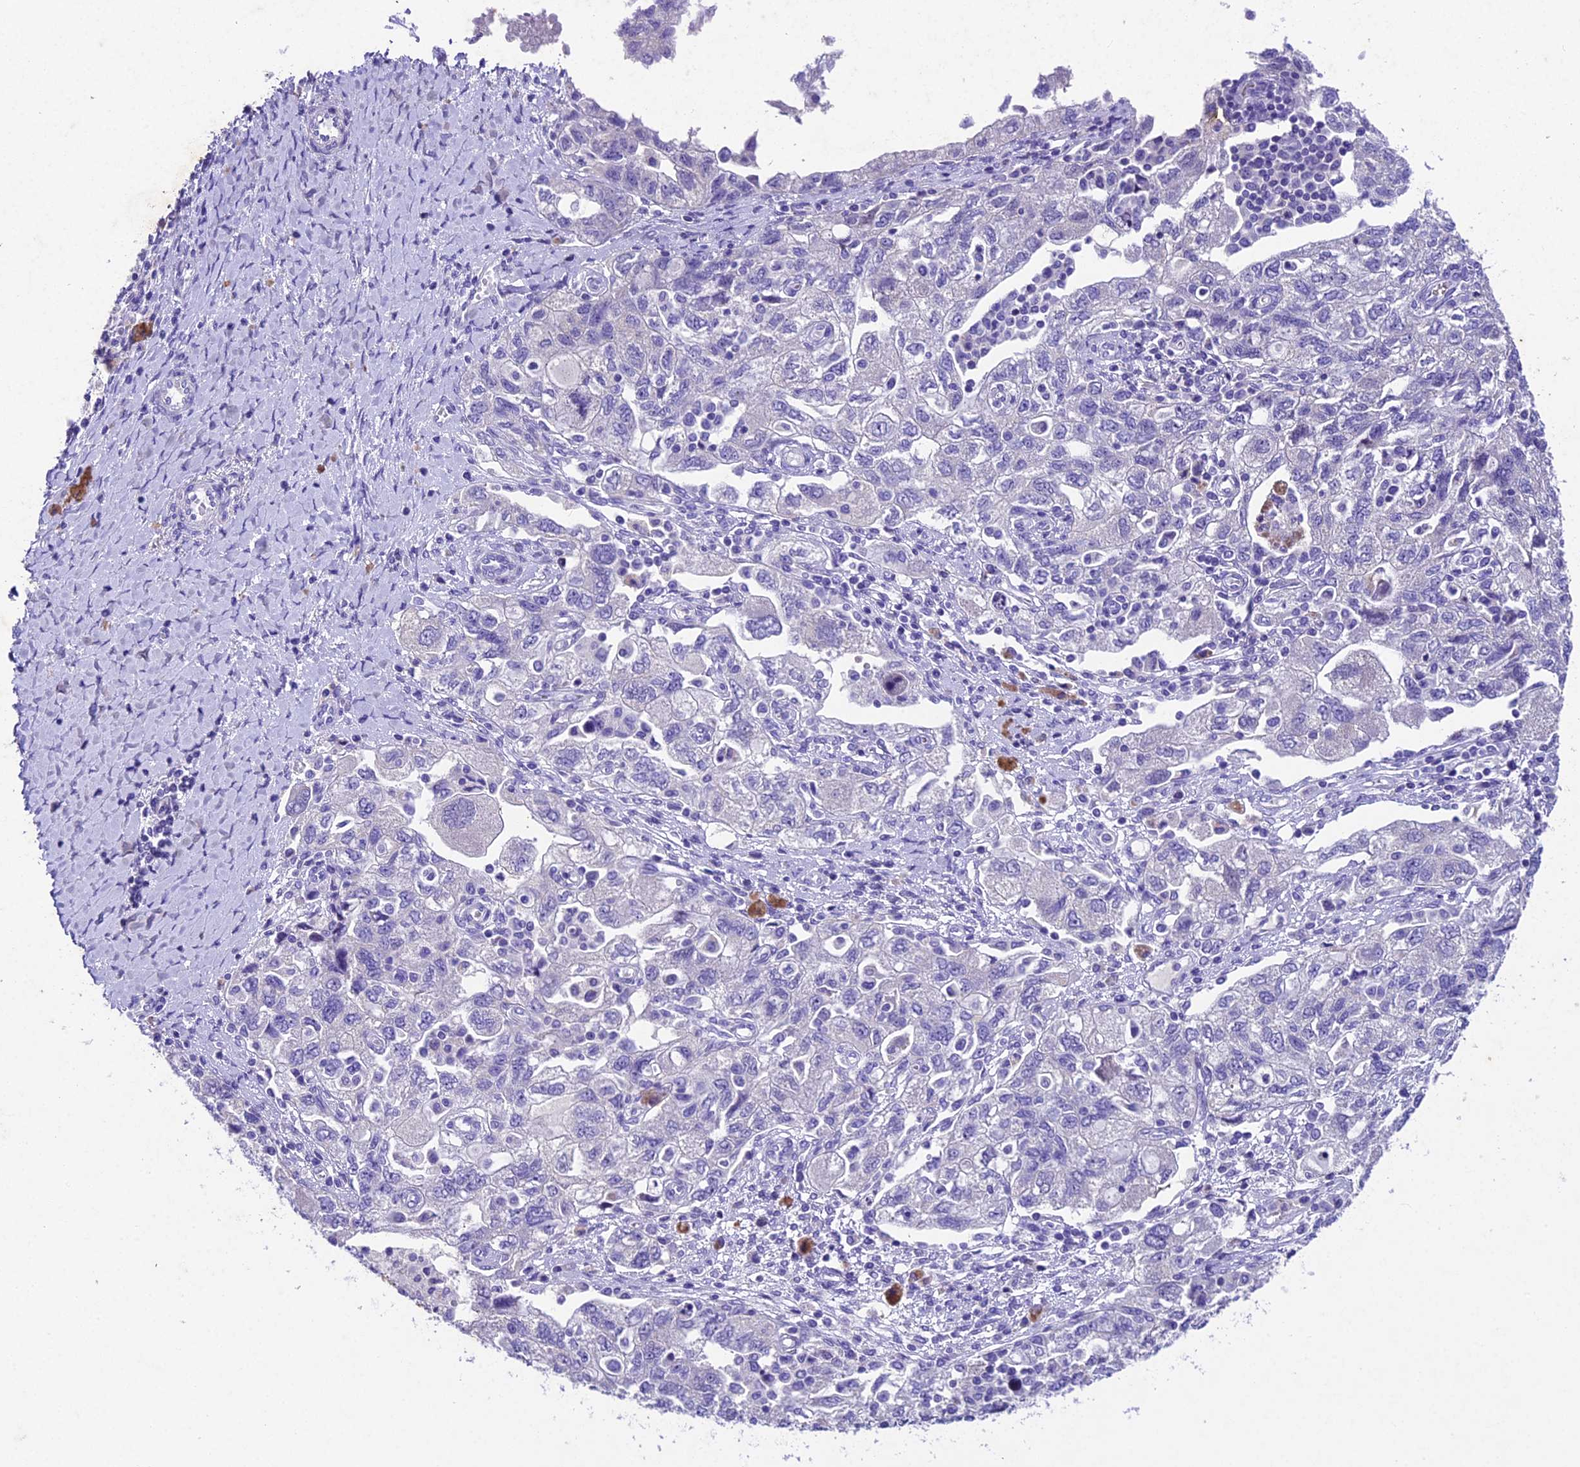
{"staining": {"intensity": "negative", "quantity": "none", "location": "none"}, "tissue": "ovarian cancer", "cell_type": "Tumor cells", "image_type": "cancer", "snomed": [{"axis": "morphology", "description": "Carcinoma, NOS"}, {"axis": "morphology", "description": "Cystadenocarcinoma, serous, NOS"}, {"axis": "topography", "description": "Ovary"}], "caption": "Tumor cells show no significant expression in serous cystadenocarcinoma (ovarian).", "gene": "IFT140", "patient": {"sex": "female", "age": 69}}